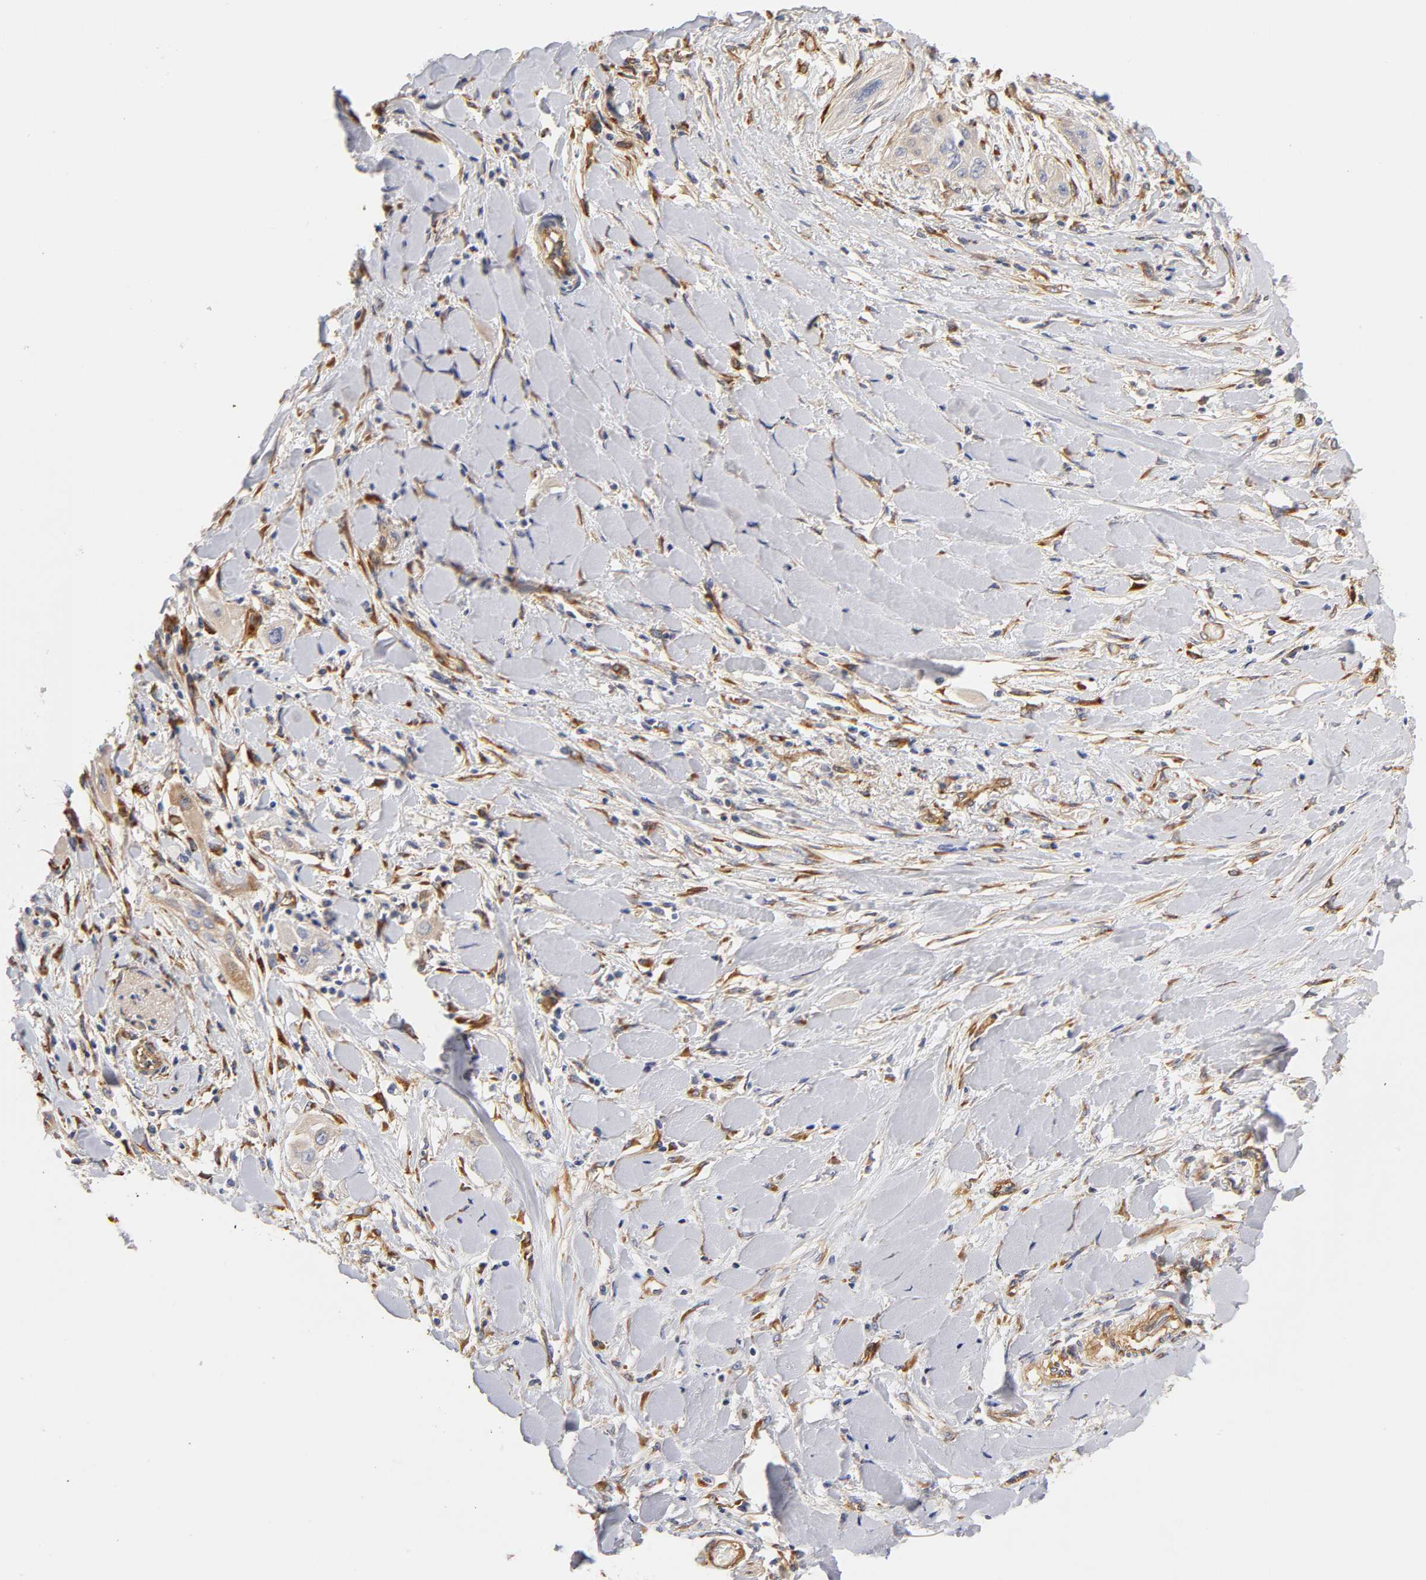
{"staining": {"intensity": "weak", "quantity": "<25%", "location": "cytoplasmic/membranous"}, "tissue": "lung cancer", "cell_type": "Tumor cells", "image_type": "cancer", "snomed": [{"axis": "morphology", "description": "Squamous cell carcinoma, NOS"}, {"axis": "topography", "description": "Lung"}], "caption": "A high-resolution image shows IHC staining of lung squamous cell carcinoma, which exhibits no significant positivity in tumor cells.", "gene": "LAMB1", "patient": {"sex": "female", "age": 47}}